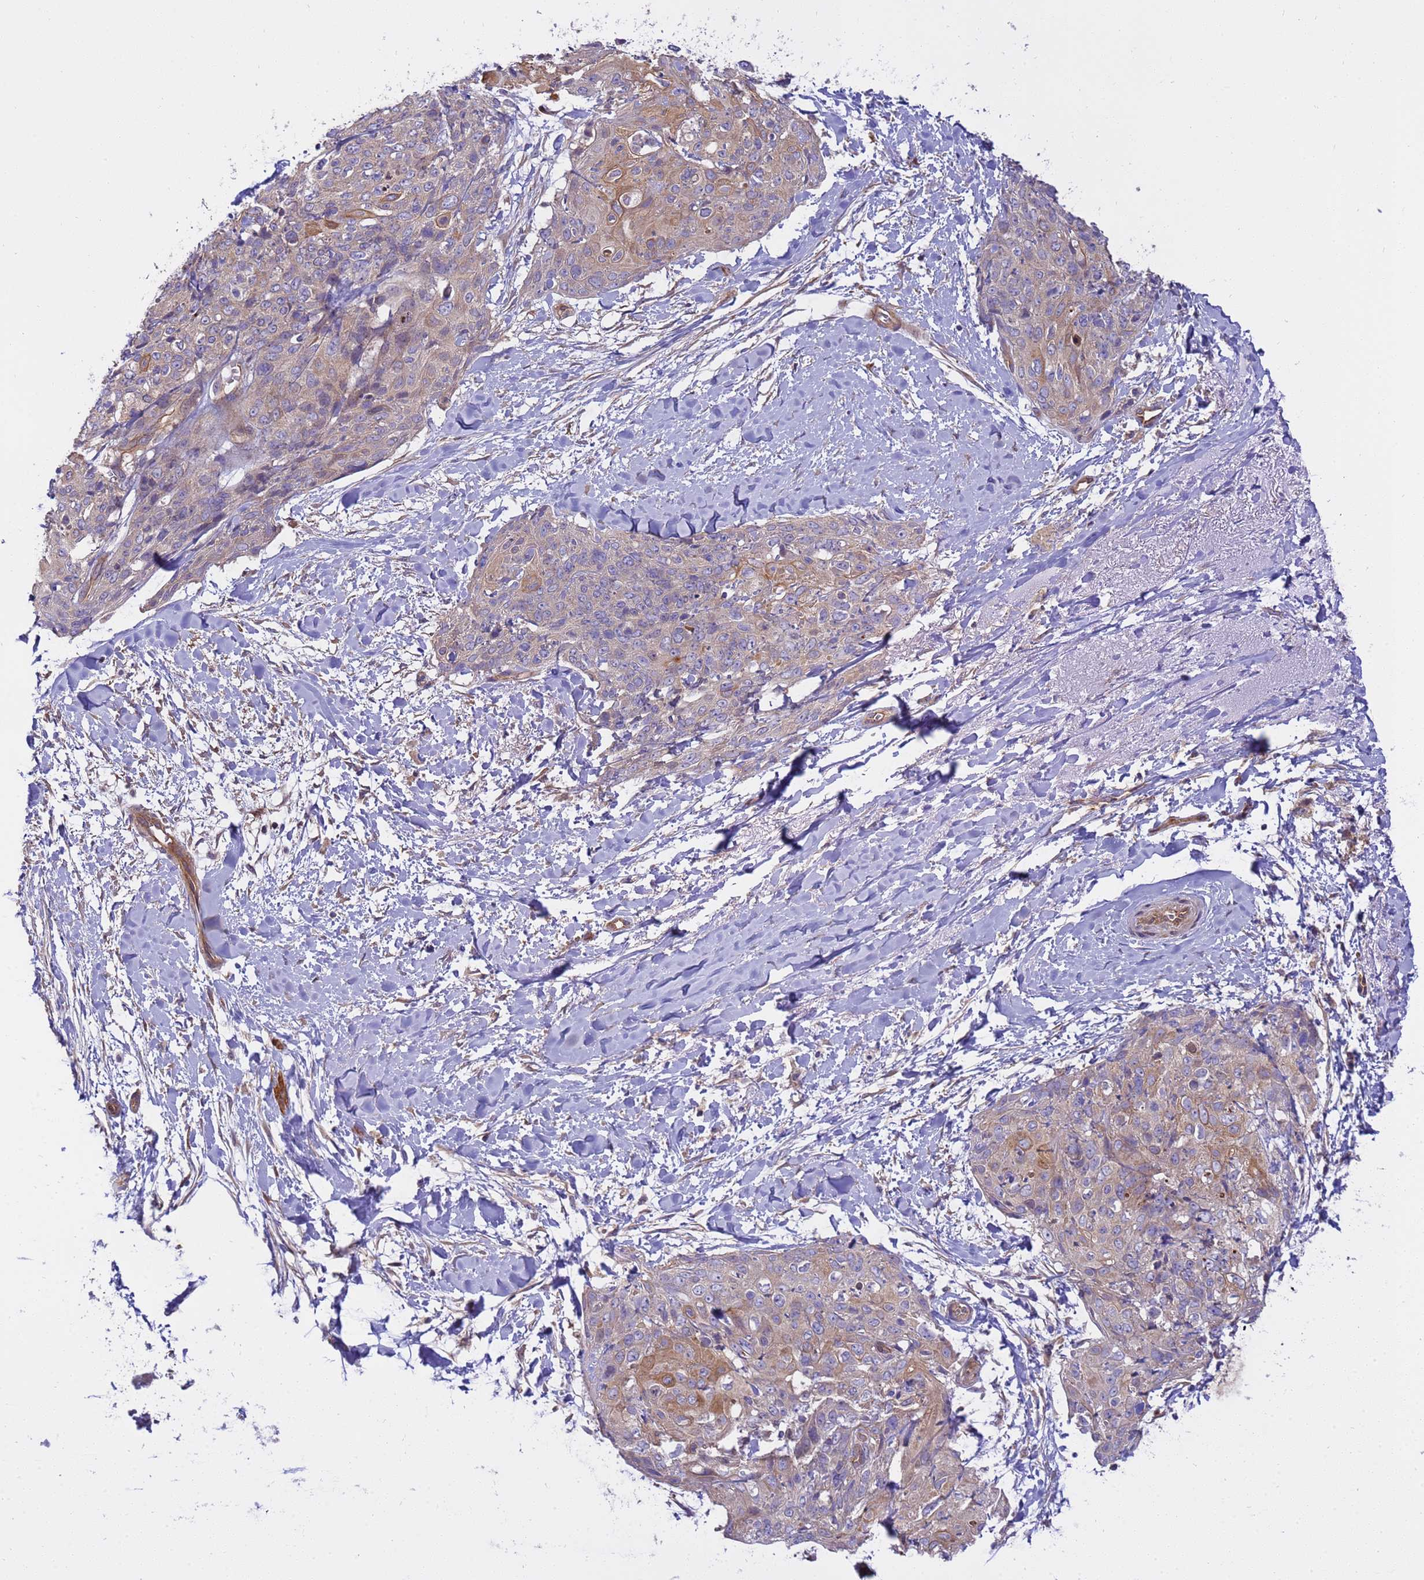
{"staining": {"intensity": "moderate", "quantity": "25%-75%", "location": "cytoplasmic/membranous"}, "tissue": "skin cancer", "cell_type": "Tumor cells", "image_type": "cancer", "snomed": [{"axis": "morphology", "description": "Squamous cell carcinoma, NOS"}, {"axis": "topography", "description": "Skin"}, {"axis": "topography", "description": "Vulva"}], "caption": "Immunohistochemistry image of human skin cancer stained for a protein (brown), which exhibits medium levels of moderate cytoplasmic/membranous expression in about 25%-75% of tumor cells.", "gene": "SMCO3", "patient": {"sex": "female", "age": 85}}